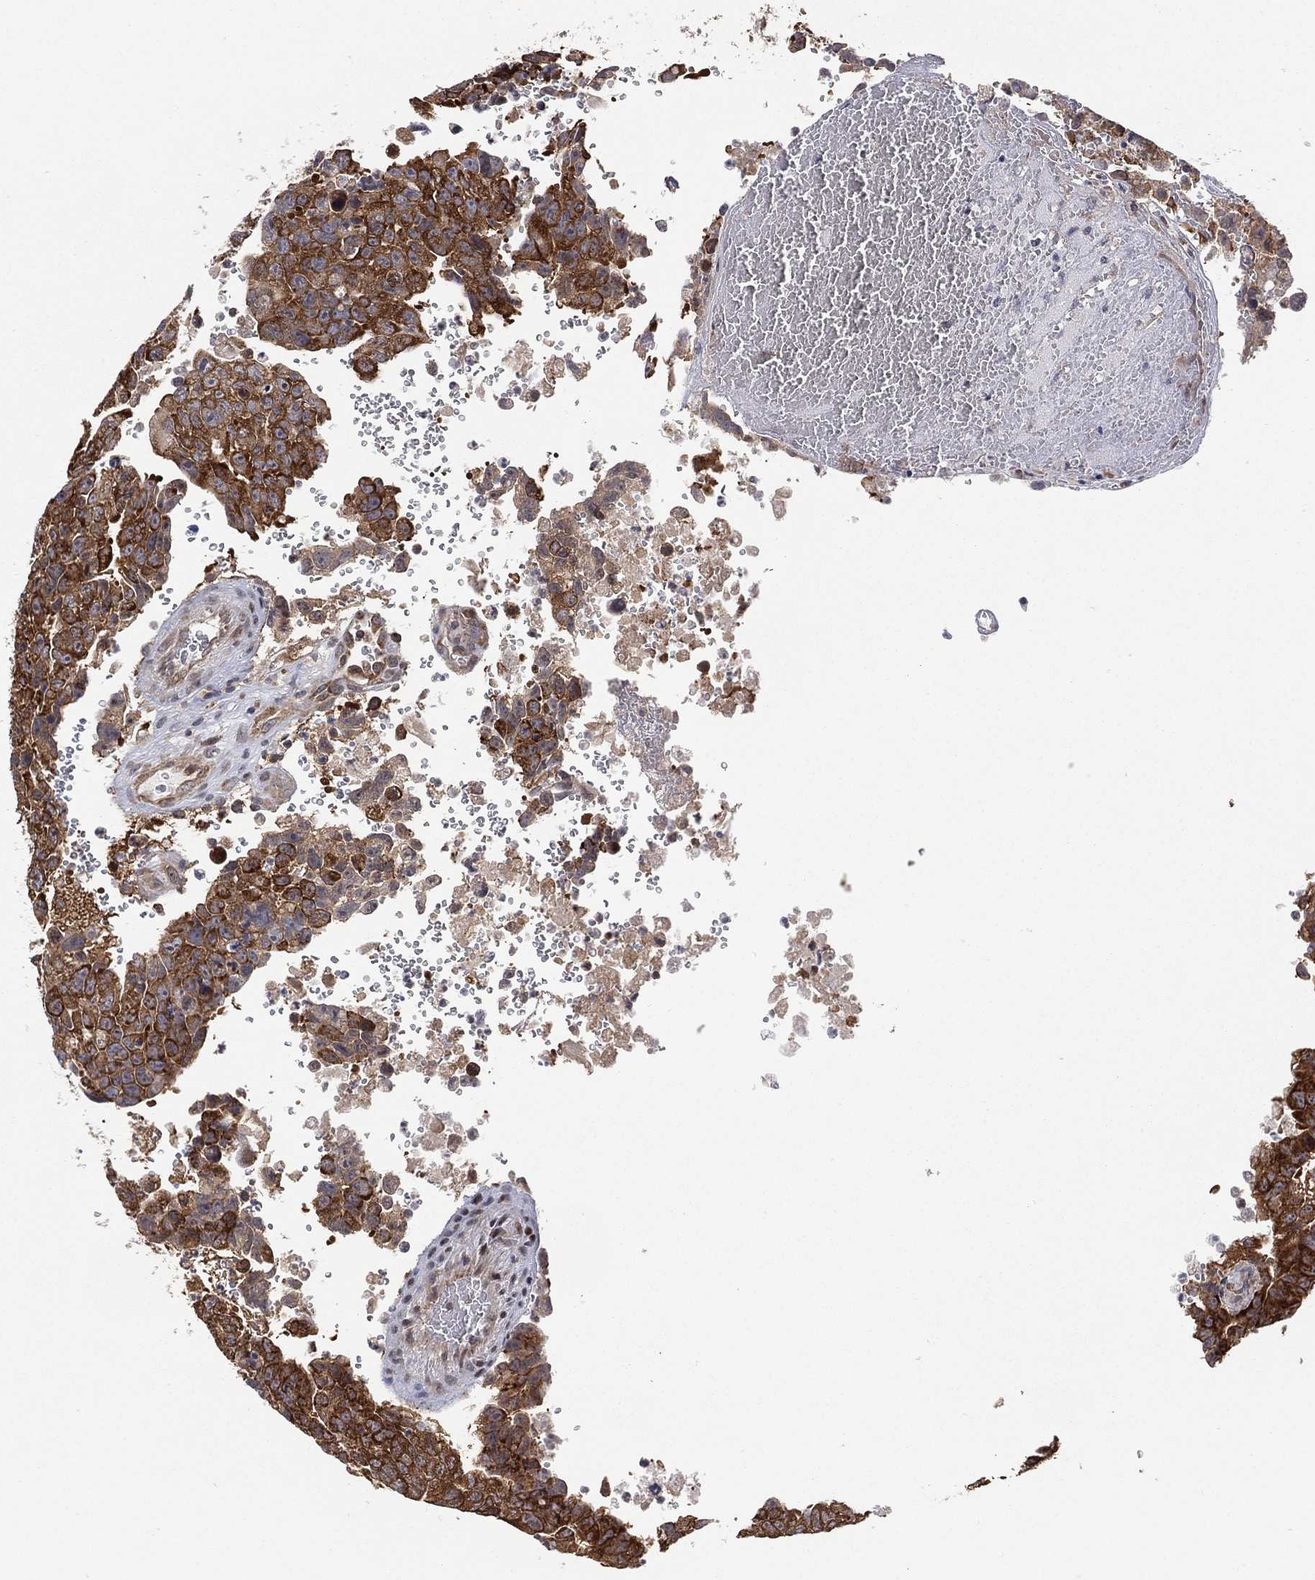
{"staining": {"intensity": "strong", "quantity": ">75%", "location": "cytoplasmic/membranous"}, "tissue": "testis cancer", "cell_type": "Tumor cells", "image_type": "cancer", "snomed": [{"axis": "morphology", "description": "Carcinoma, Embryonal, NOS"}, {"axis": "topography", "description": "Testis"}], "caption": "Human testis embryonal carcinoma stained with a brown dye shows strong cytoplasmic/membranous positive expression in about >75% of tumor cells.", "gene": "TMTC4", "patient": {"sex": "male", "age": 24}}